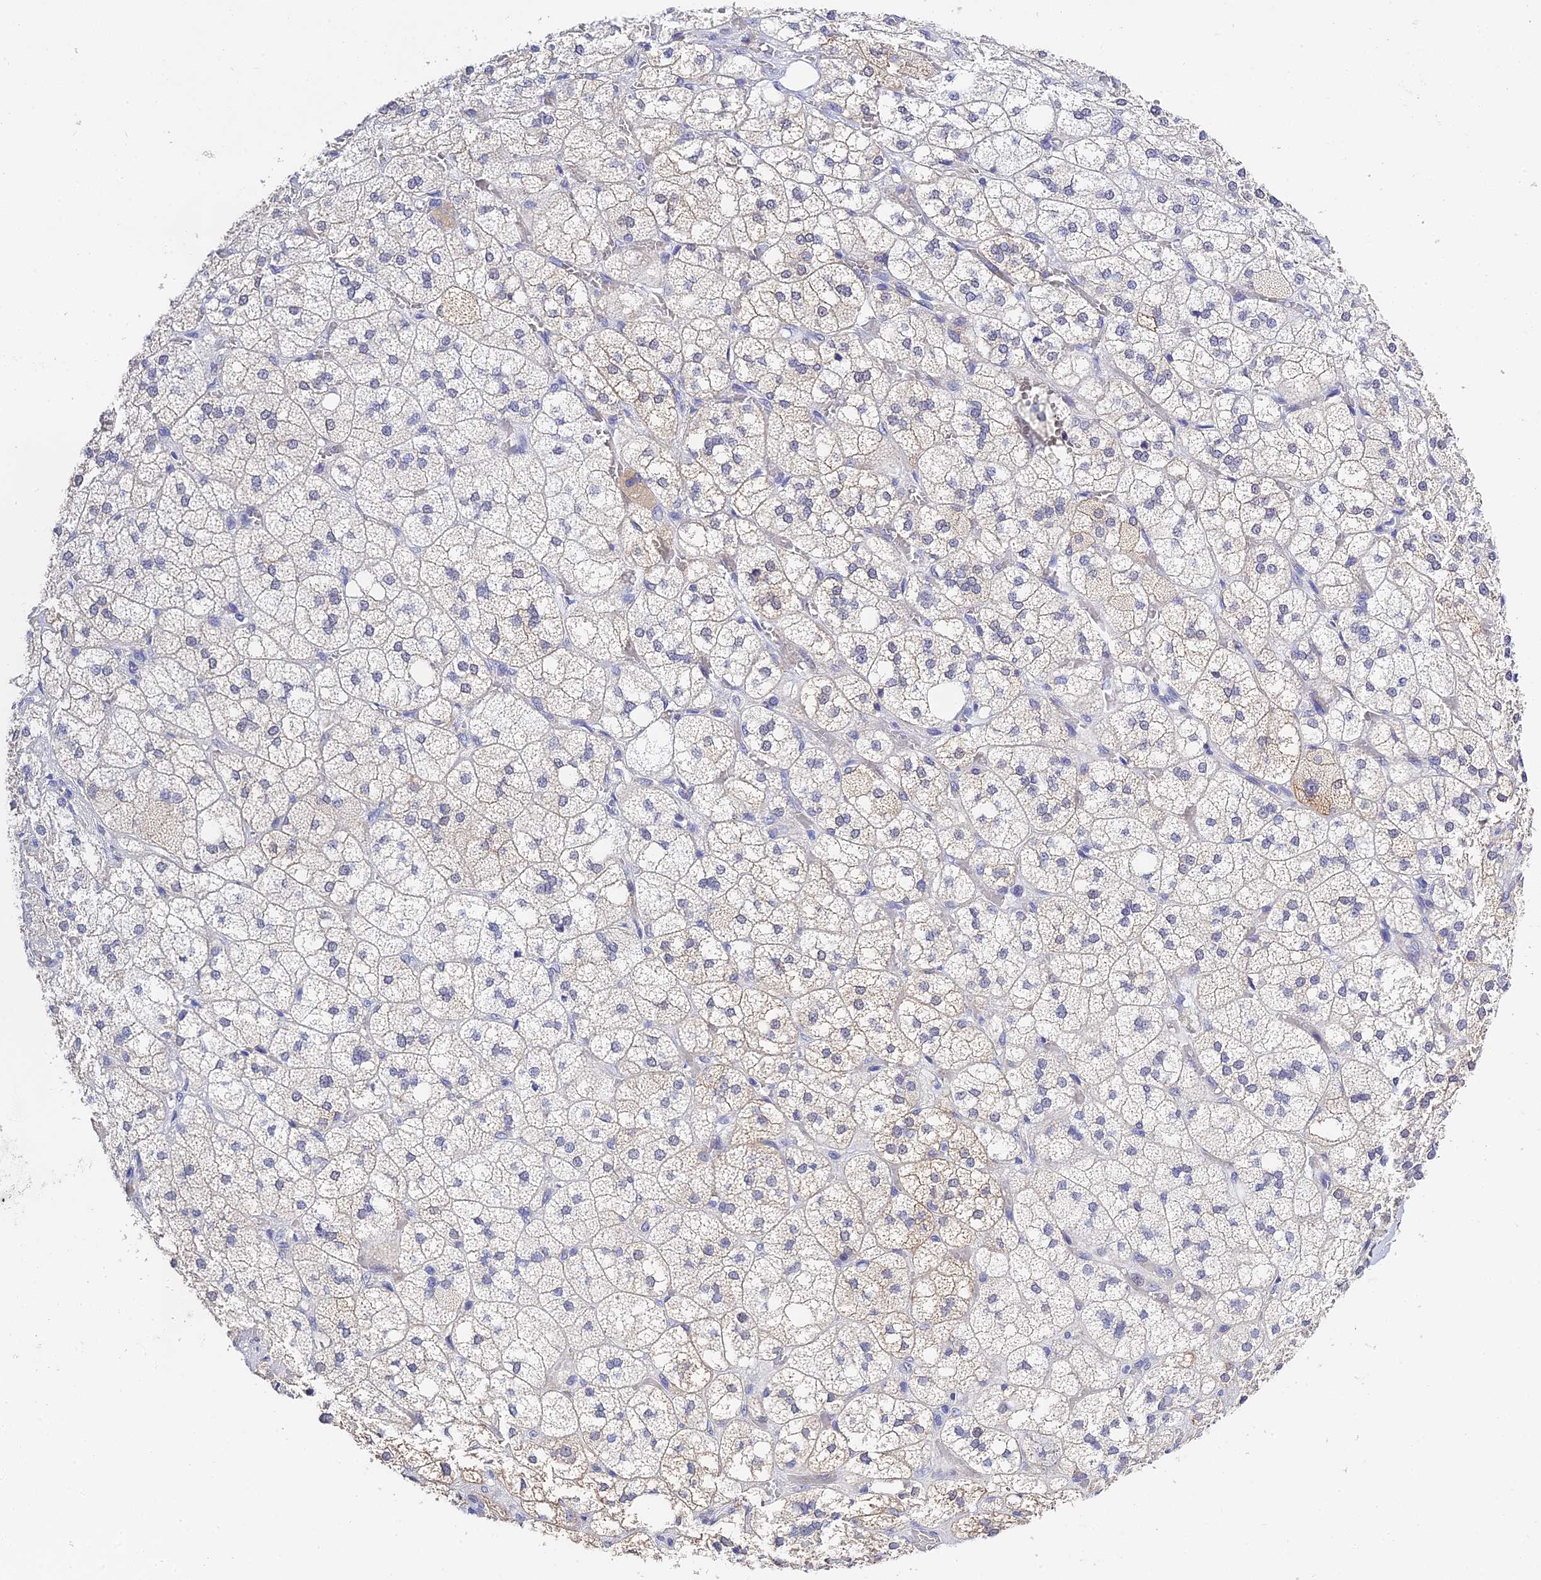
{"staining": {"intensity": "negative", "quantity": "none", "location": "none"}, "tissue": "adrenal gland", "cell_type": "Glandular cells", "image_type": "normal", "snomed": [{"axis": "morphology", "description": "Normal tissue, NOS"}, {"axis": "topography", "description": "Adrenal gland"}], "caption": "Protein analysis of unremarkable adrenal gland shows no significant staining in glandular cells.", "gene": "HOXB1", "patient": {"sex": "male", "age": 61}}